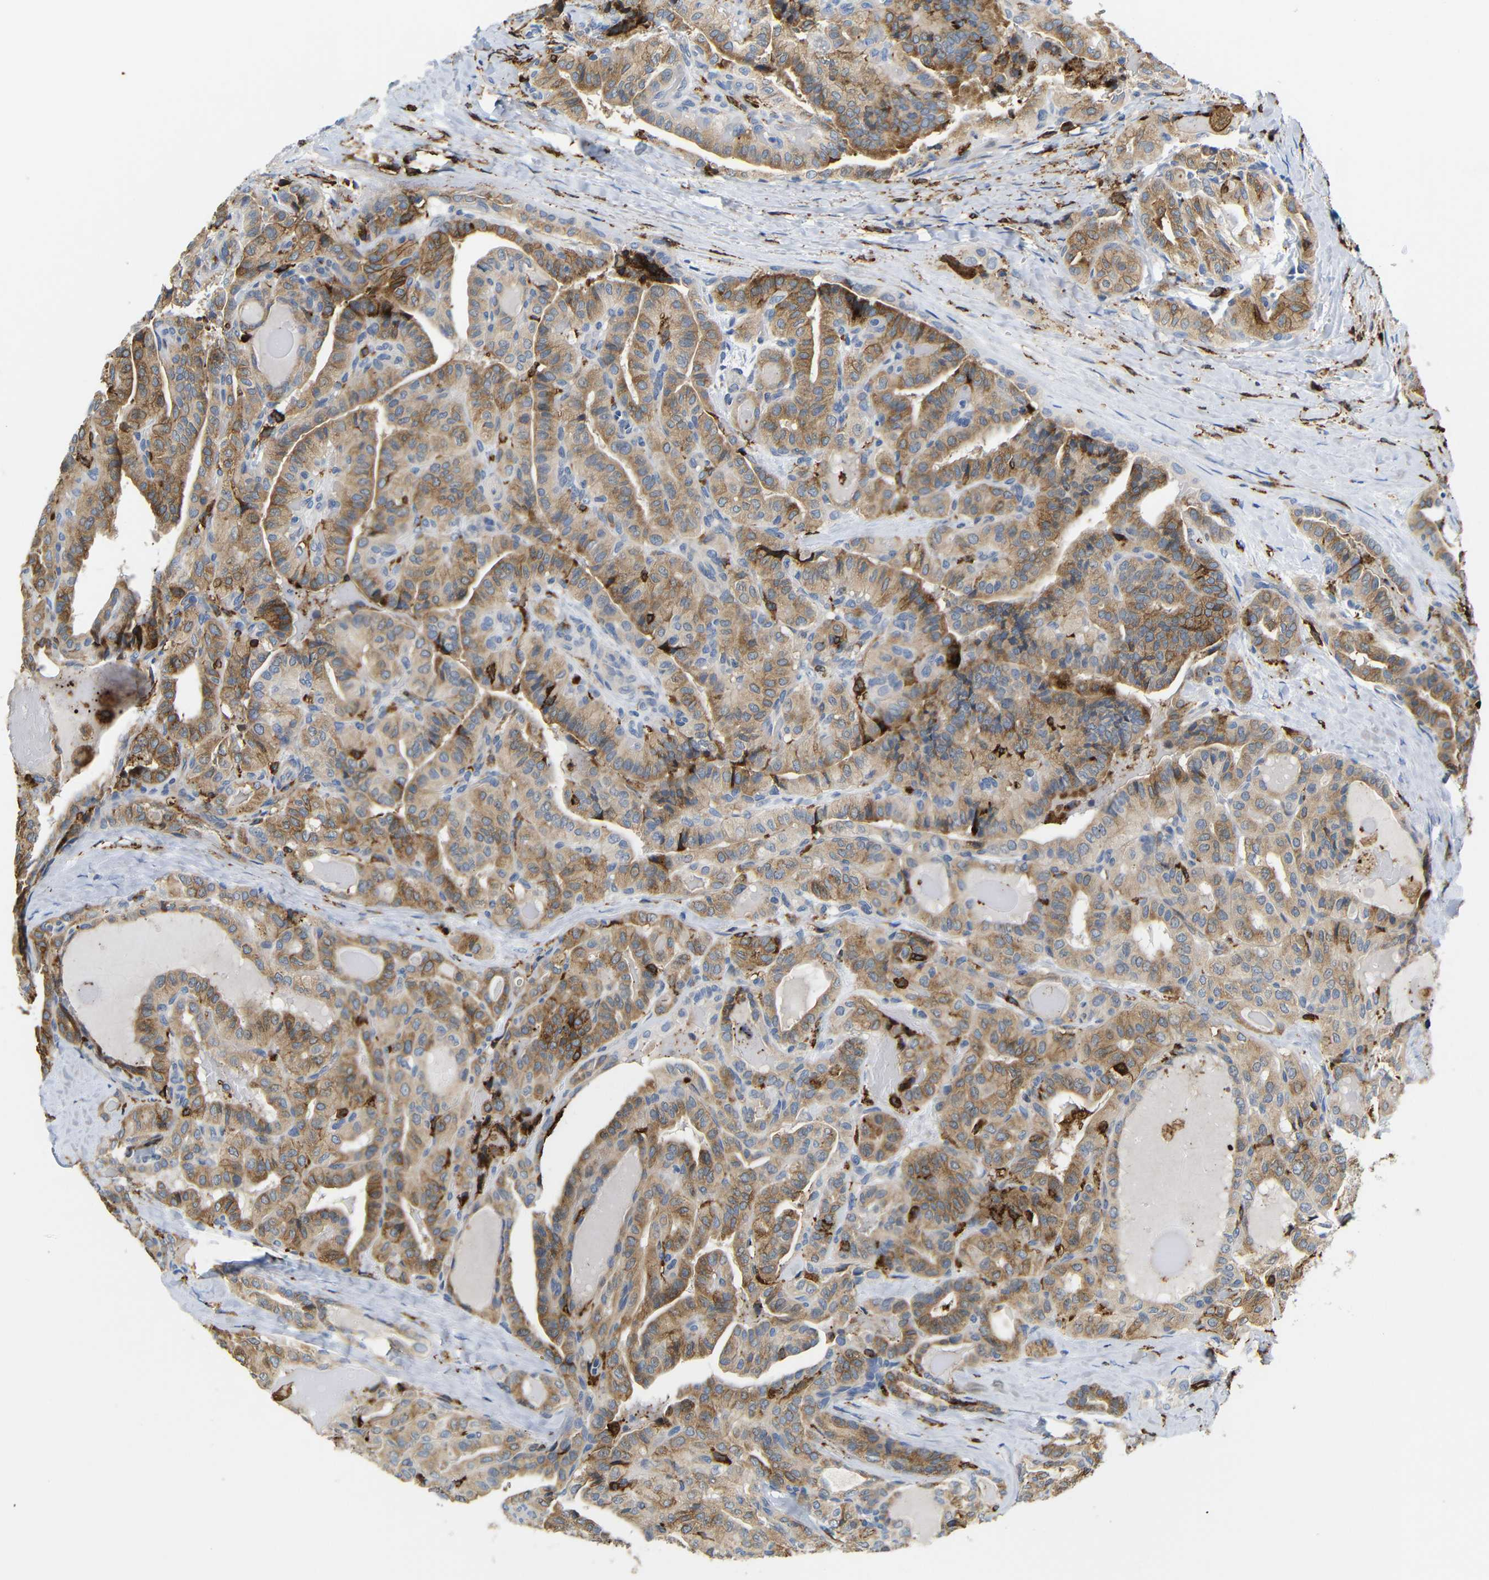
{"staining": {"intensity": "moderate", "quantity": ">75%", "location": "cytoplasmic/membranous"}, "tissue": "thyroid cancer", "cell_type": "Tumor cells", "image_type": "cancer", "snomed": [{"axis": "morphology", "description": "Papillary adenocarcinoma, NOS"}, {"axis": "topography", "description": "Thyroid gland"}], "caption": "There is medium levels of moderate cytoplasmic/membranous staining in tumor cells of papillary adenocarcinoma (thyroid), as demonstrated by immunohistochemical staining (brown color).", "gene": "HLA-DQB1", "patient": {"sex": "male", "age": 77}}